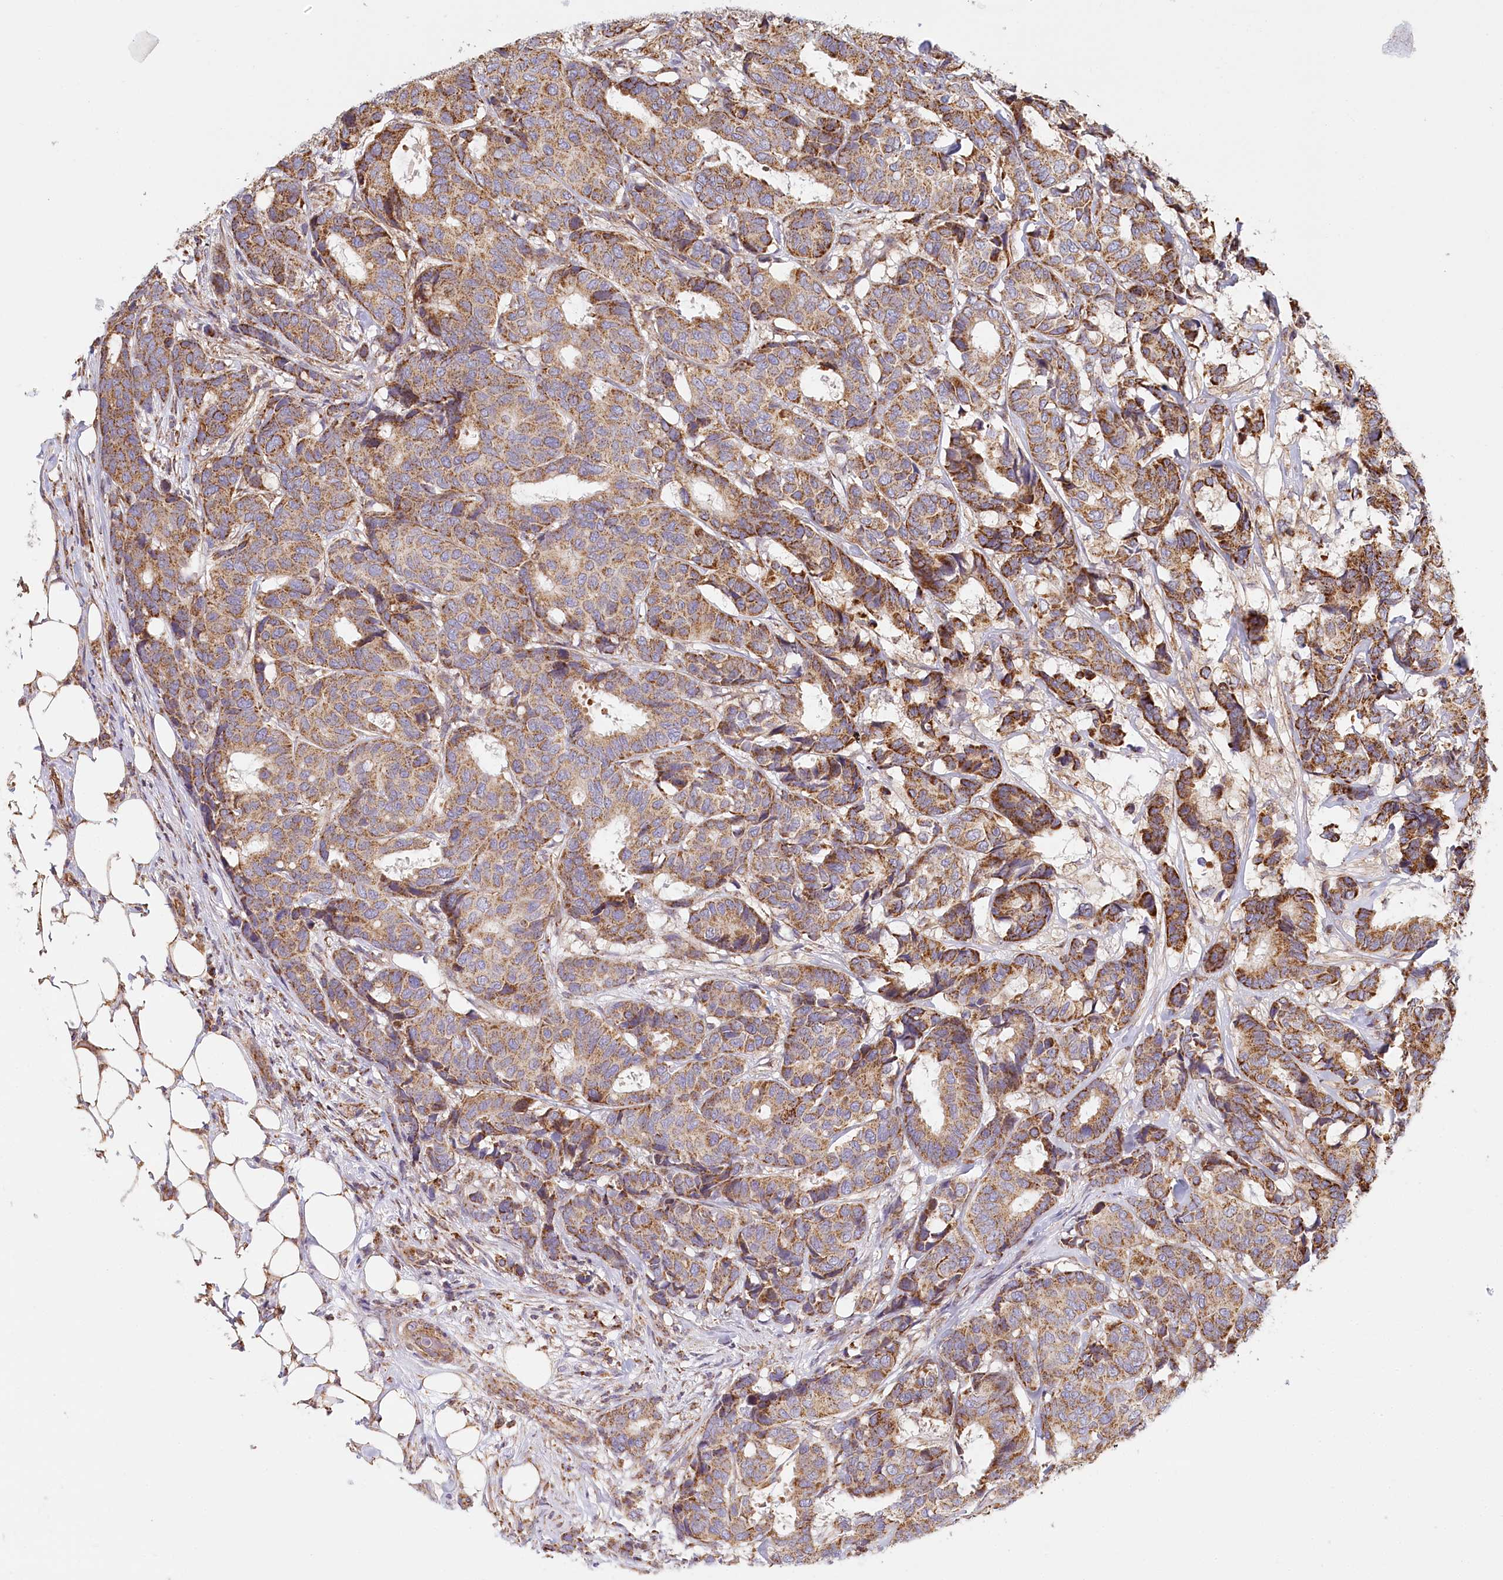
{"staining": {"intensity": "moderate", "quantity": ">75%", "location": "cytoplasmic/membranous"}, "tissue": "breast cancer", "cell_type": "Tumor cells", "image_type": "cancer", "snomed": [{"axis": "morphology", "description": "Duct carcinoma"}, {"axis": "topography", "description": "Breast"}], "caption": "IHC (DAB (3,3'-diaminobenzidine)) staining of breast infiltrating ductal carcinoma shows moderate cytoplasmic/membranous protein expression in about >75% of tumor cells.", "gene": "UMPS", "patient": {"sex": "female", "age": 87}}